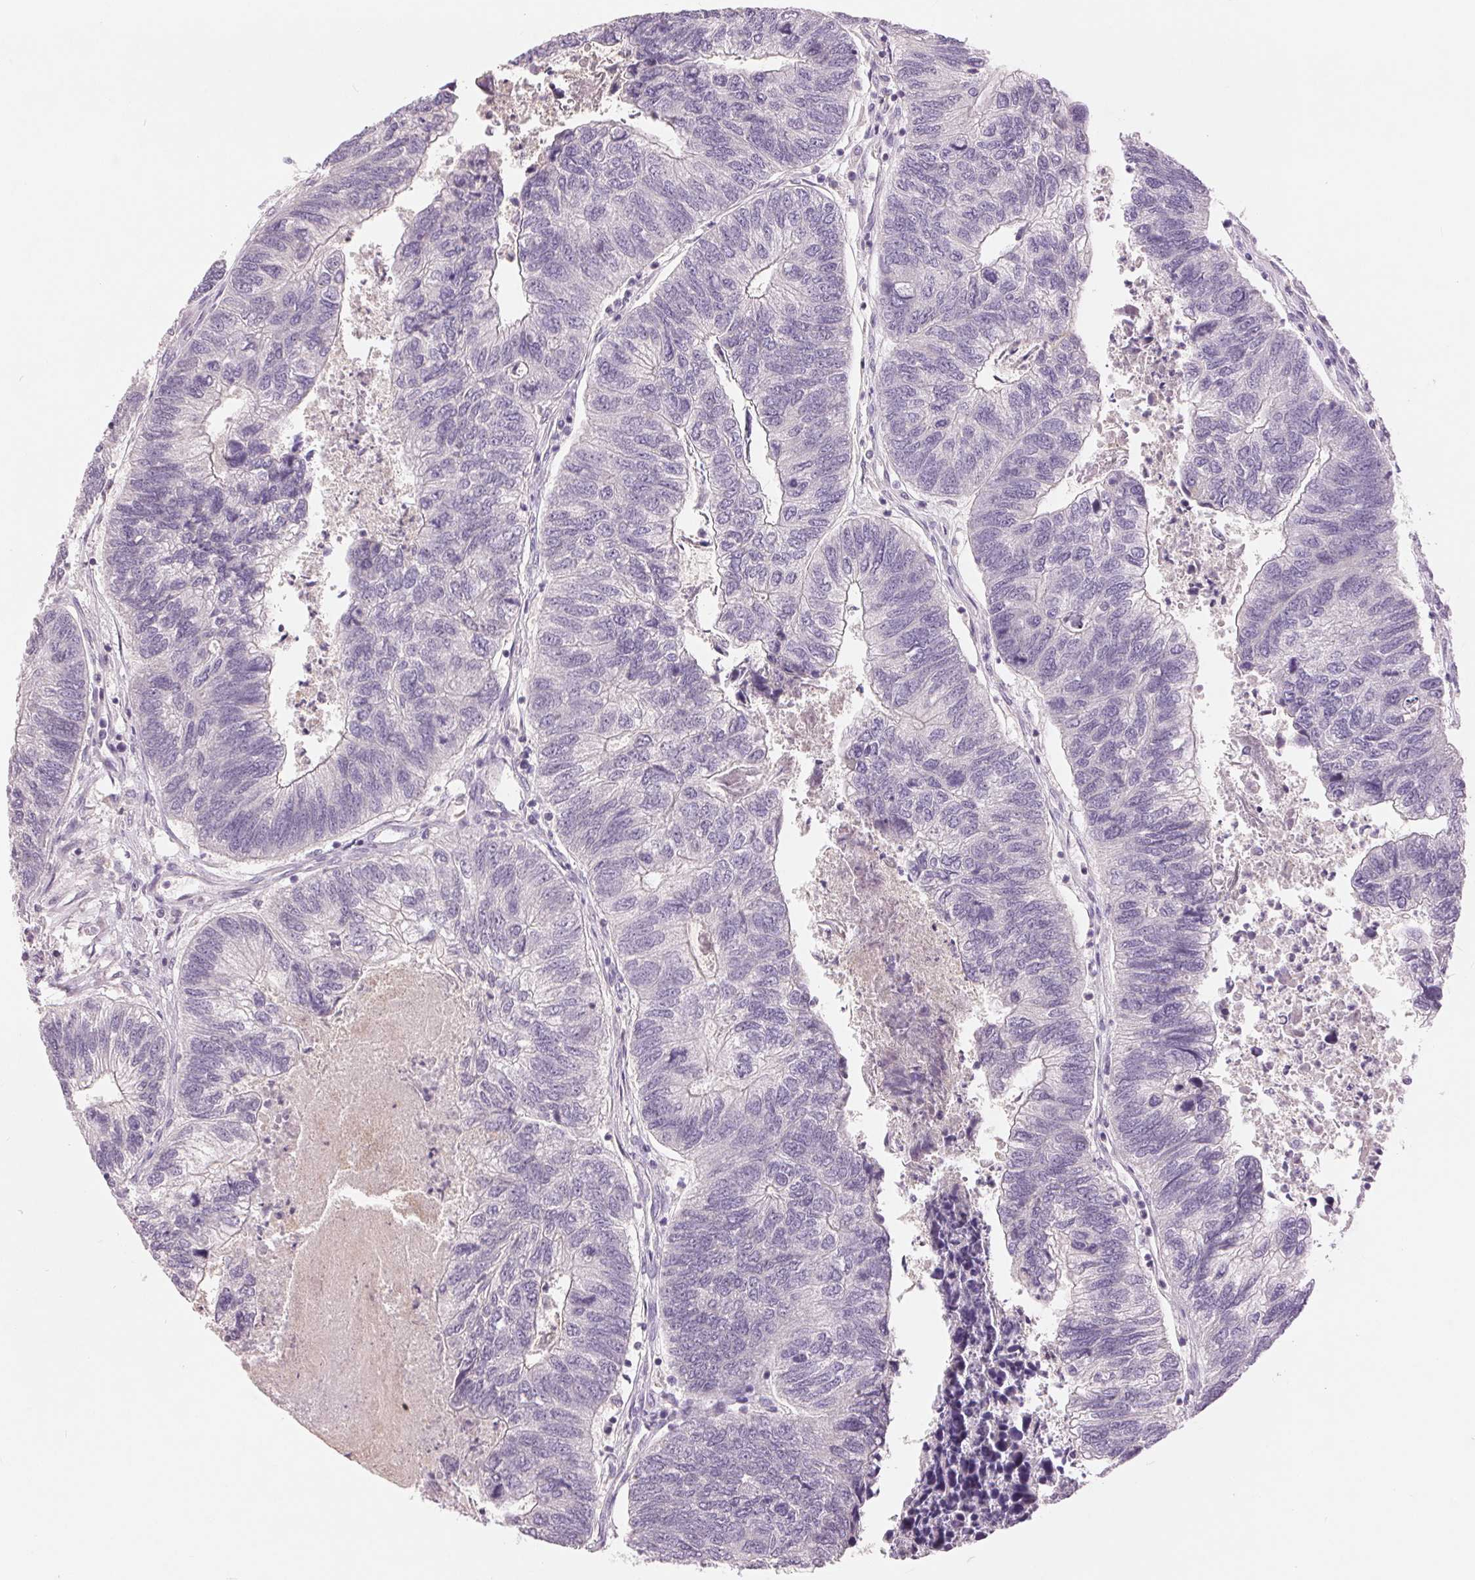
{"staining": {"intensity": "negative", "quantity": "none", "location": "none"}, "tissue": "colorectal cancer", "cell_type": "Tumor cells", "image_type": "cancer", "snomed": [{"axis": "morphology", "description": "Adenocarcinoma, NOS"}, {"axis": "topography", "description": "Colon"}], "caption": "Colorectal adenocarcinoma was stained to show a protein in brown. There is no significant staining in tumor cells.", "gene": "FXYD4", "patient": {"sex": "female", "age": 67}}